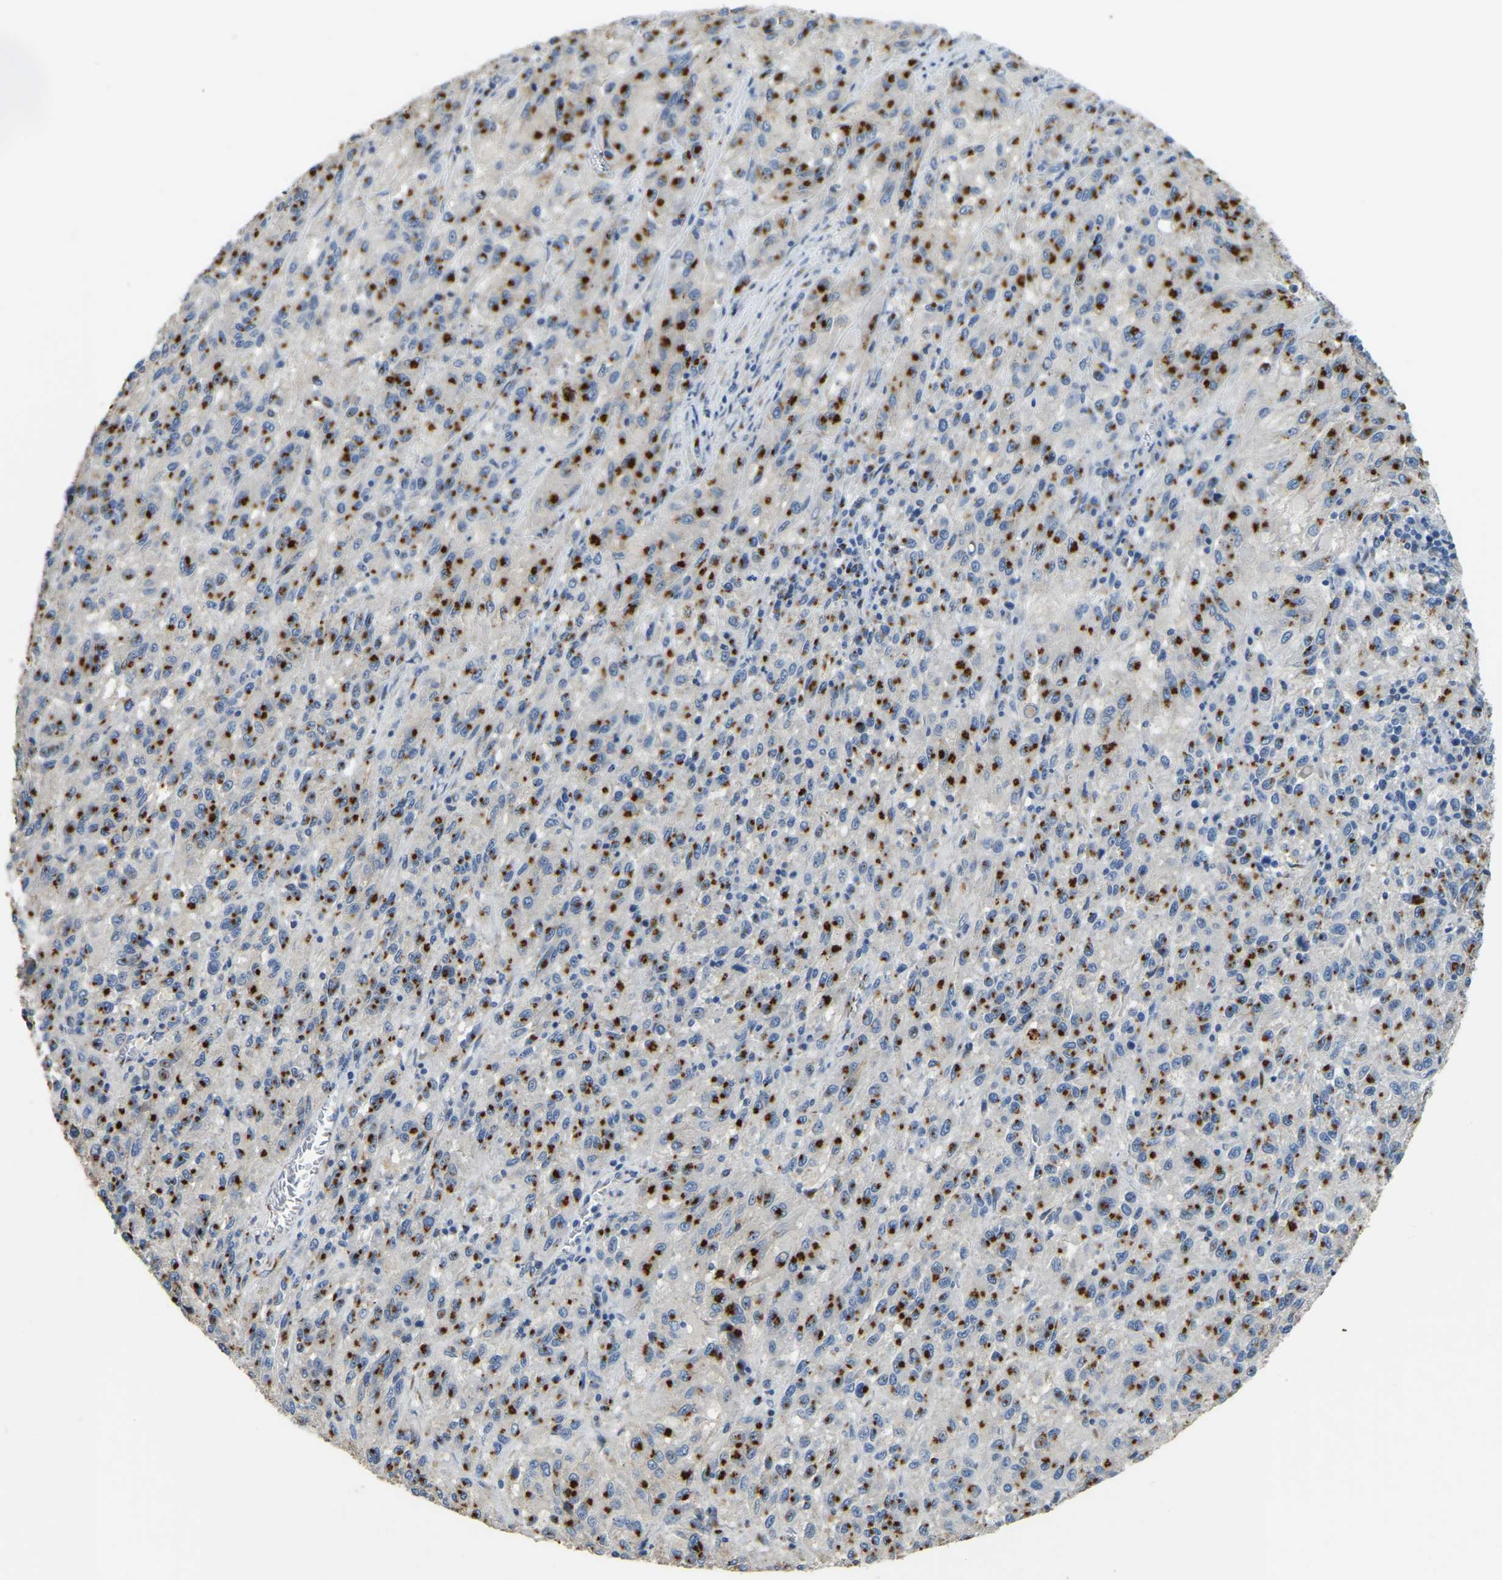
{"staining": {"intensity": "strong", "quantity": ">75%", "location": "cytoplasmic/membranous"}, "tissue": "melanoma", "cell_type": "Tumor cells", "image_type": "cancer", "snomed": [{"axis": "morphology", "description": "Malignant melanoma, Metastatic site"}, {"axis": "topography", "description": "Lung"}], "caption": "Strong cytoplasmic/membranous protein positivity is seen in about >75% of tumor cells in melanoma.", "gene": "FAM174A", "patient": {"sex": "male", "age": 64}}